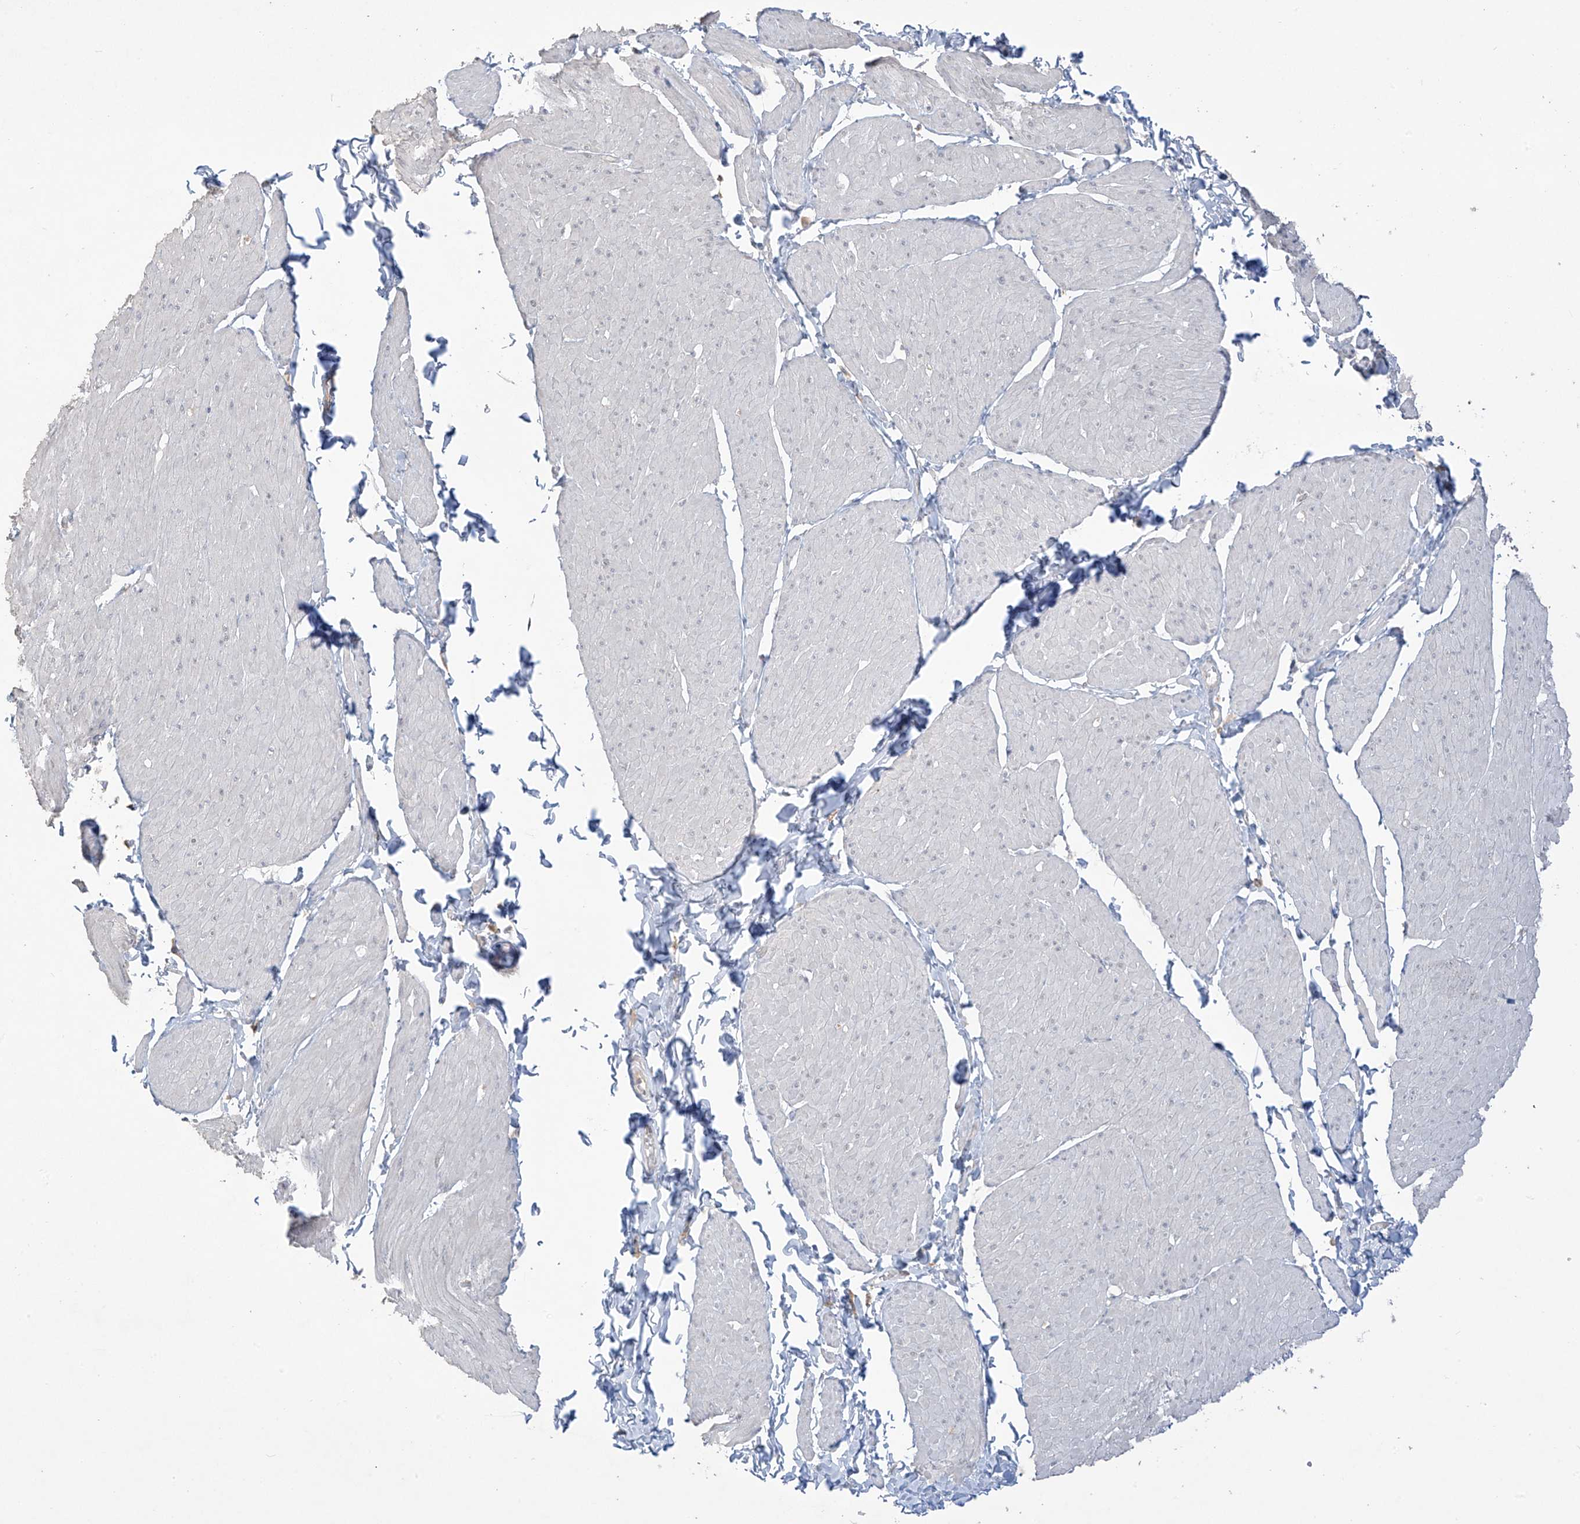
{"staining": {"intensity": "negative", "quantity": "none", "location": "none"}, "tissue": "smooth muscle", "cell_type": "Smooth muscle cells", "image_type": "normal", "snomed": [{"axis": "morphology", "description": "Urothelial carcinoma, High grade"}, {"axis": "topography", "description": "Urinary bladder"}], "caption": "Immunohistochemistry (IHC) histopathology image of normal human smooth muscle stained for a protein (brown), which exhibits no staining in smooth muscle cells.", "gene": "ANGEL2", "patient": {"sex": "male", "age": 46}}